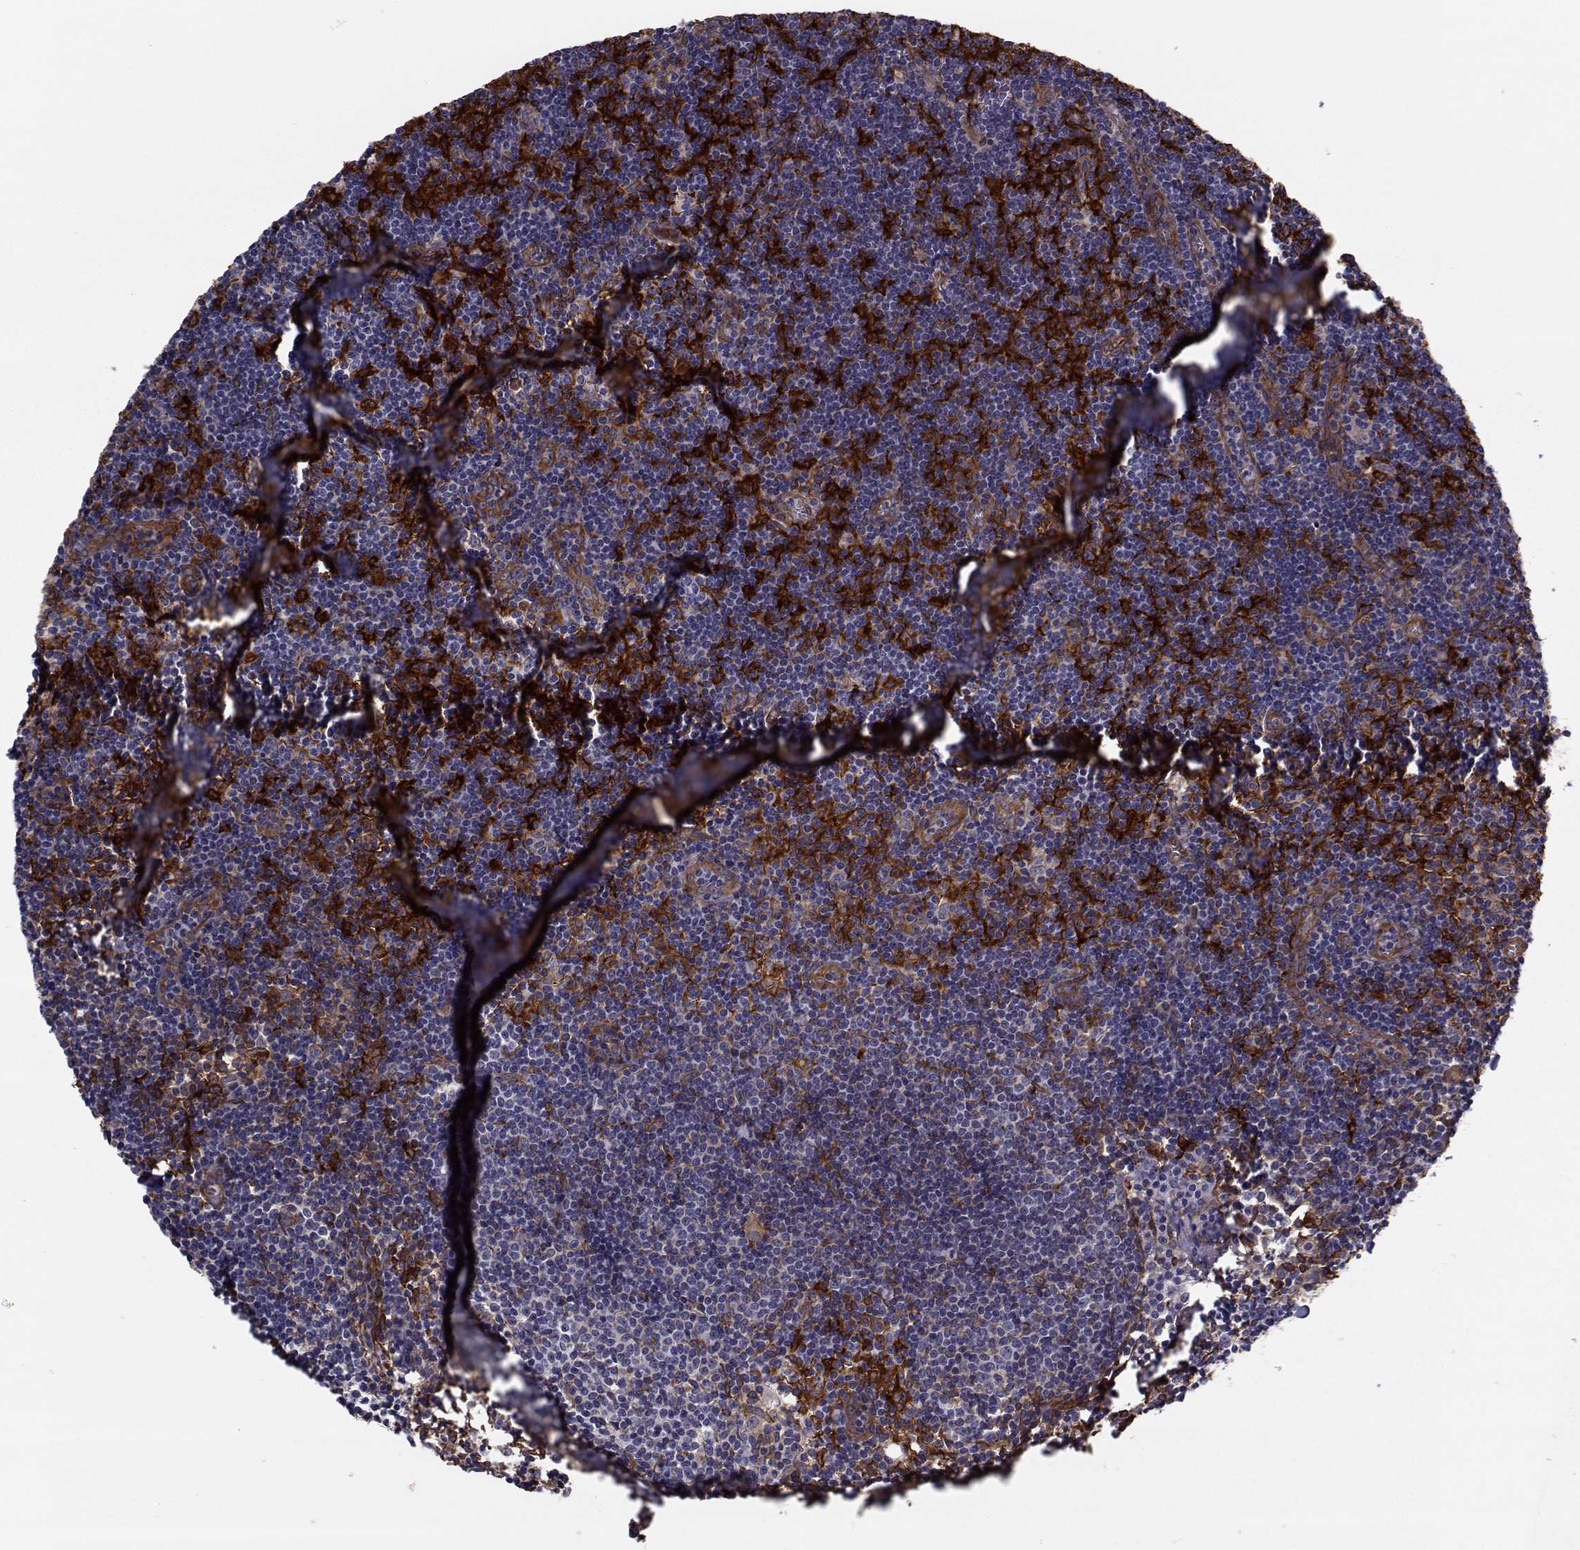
{"staining": {"intensity": "strong", "quantity": "<25%", "location": "cytoplasmic/membranous"}, "tissue": "lymph node", "cell_type": "Germinal center cells", "image_type": "normal", "snomed": [{"axis": "morphology", "description": "Normal tissue, NOS"}, {"axis": "topography", "description": "Lymph node"}], "caption": "DAB immunohistochemical staining of unremarkable lymph node exhibits strong cytoplasmic/membranous protein positivity in about <25% of germinal center cells.", "gene": "TRIP10", "patient": {"sex": "male", "age": 59}}